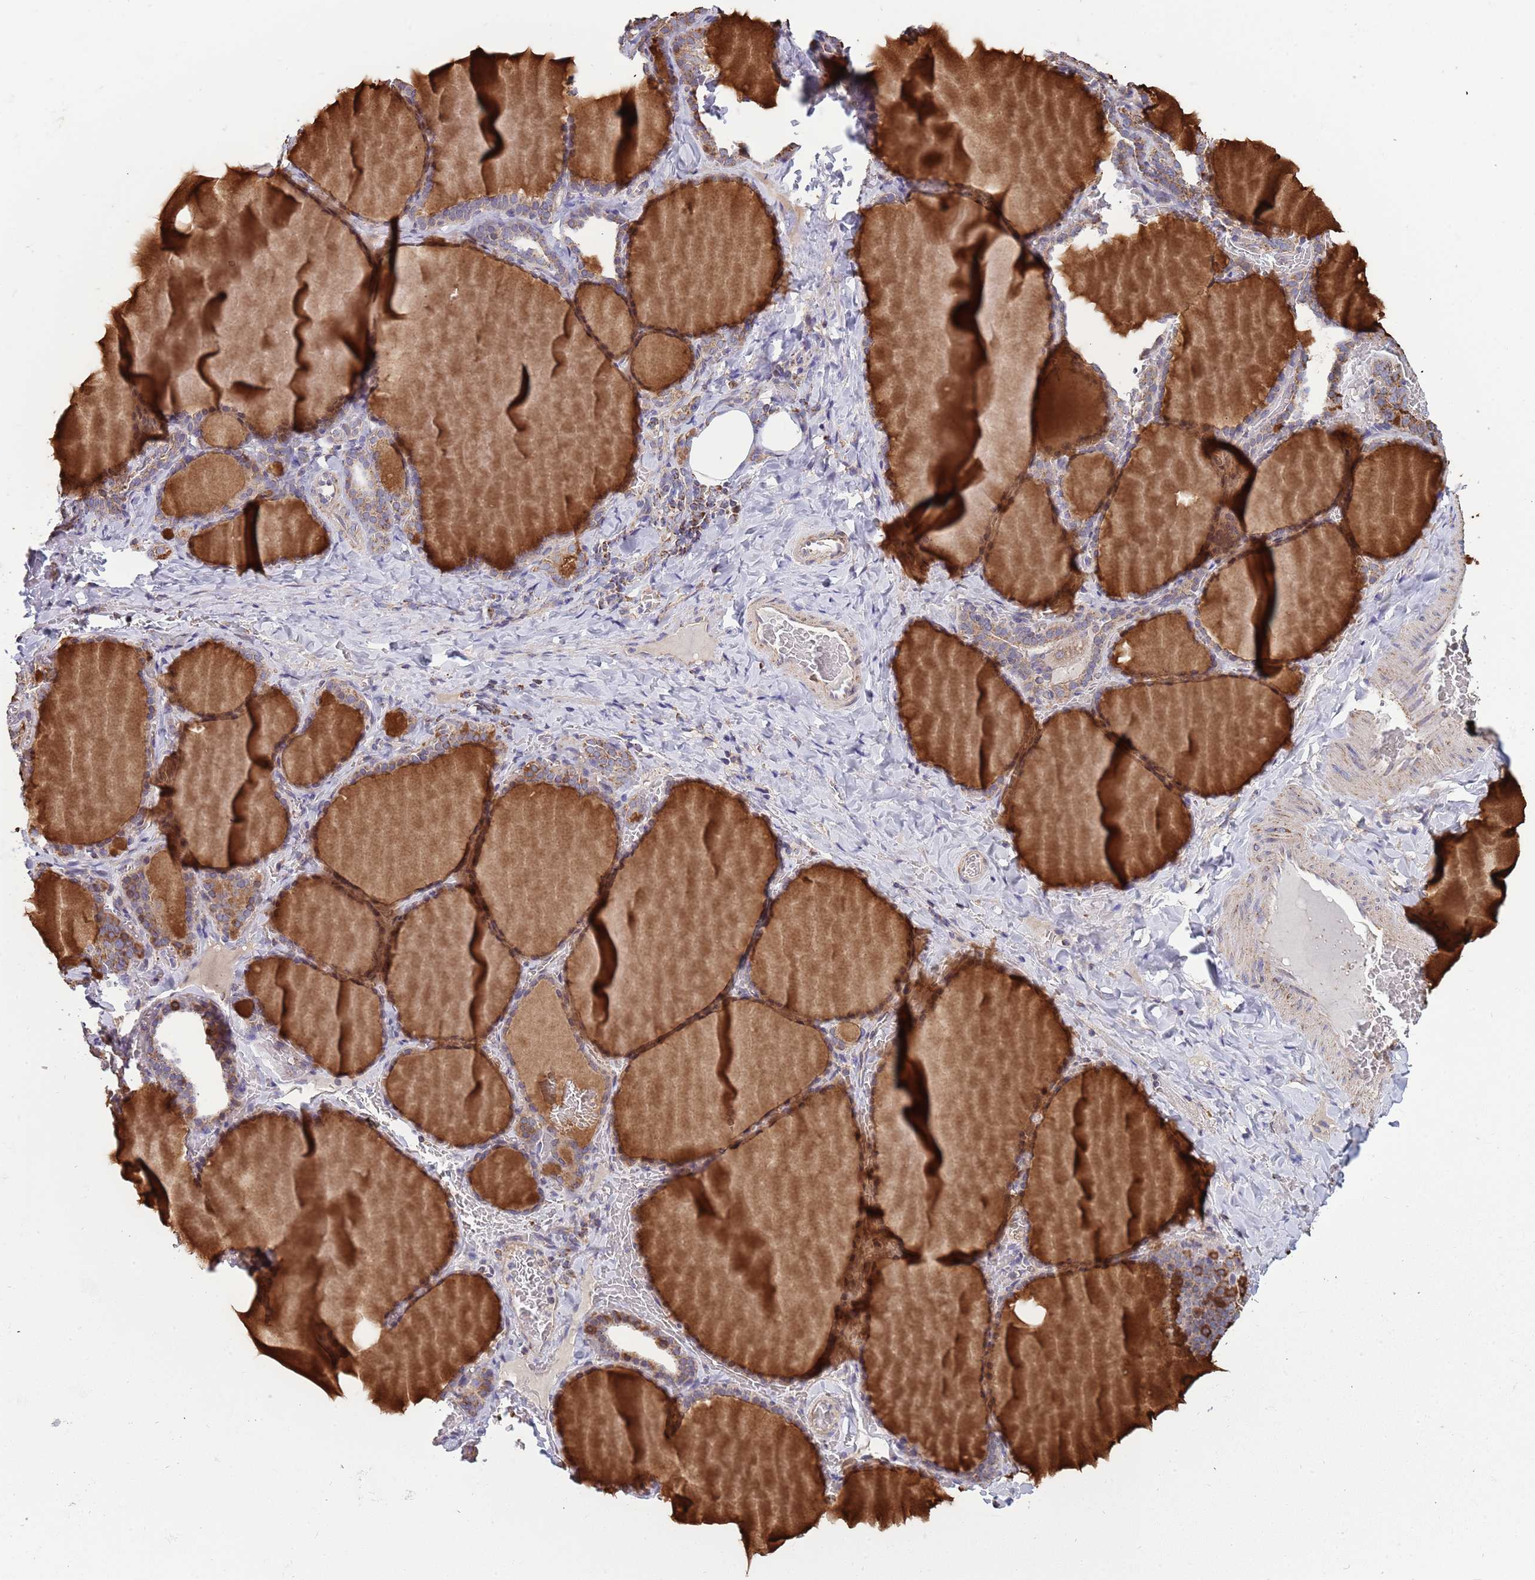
{"staining": {"intensity": "moderate", "quantity": ">75%", "location": "cytoplasmic/membranous"}, "tissue": "thyroid gland", "cell_type": "Glandular cells", "image_type": "normal", "snomed": [{"axis": "morphology", "description": "Normal tissue, NOS"}, {"axis": "topography", "description": "Thyroid gland"}], "caption": "A medium amount of moderate cytoplasmic/membranous staining is seen in approximately >75% of glandular cells in normal thyroid gland. (Stains: DAB (3,3'-diaminobenzidine) in brown, nuclei in blue, Microscopy: brightfield microscopy at high magnification).", "gene": "VPS16", "patient": {"sex": "female", "age": 39}}